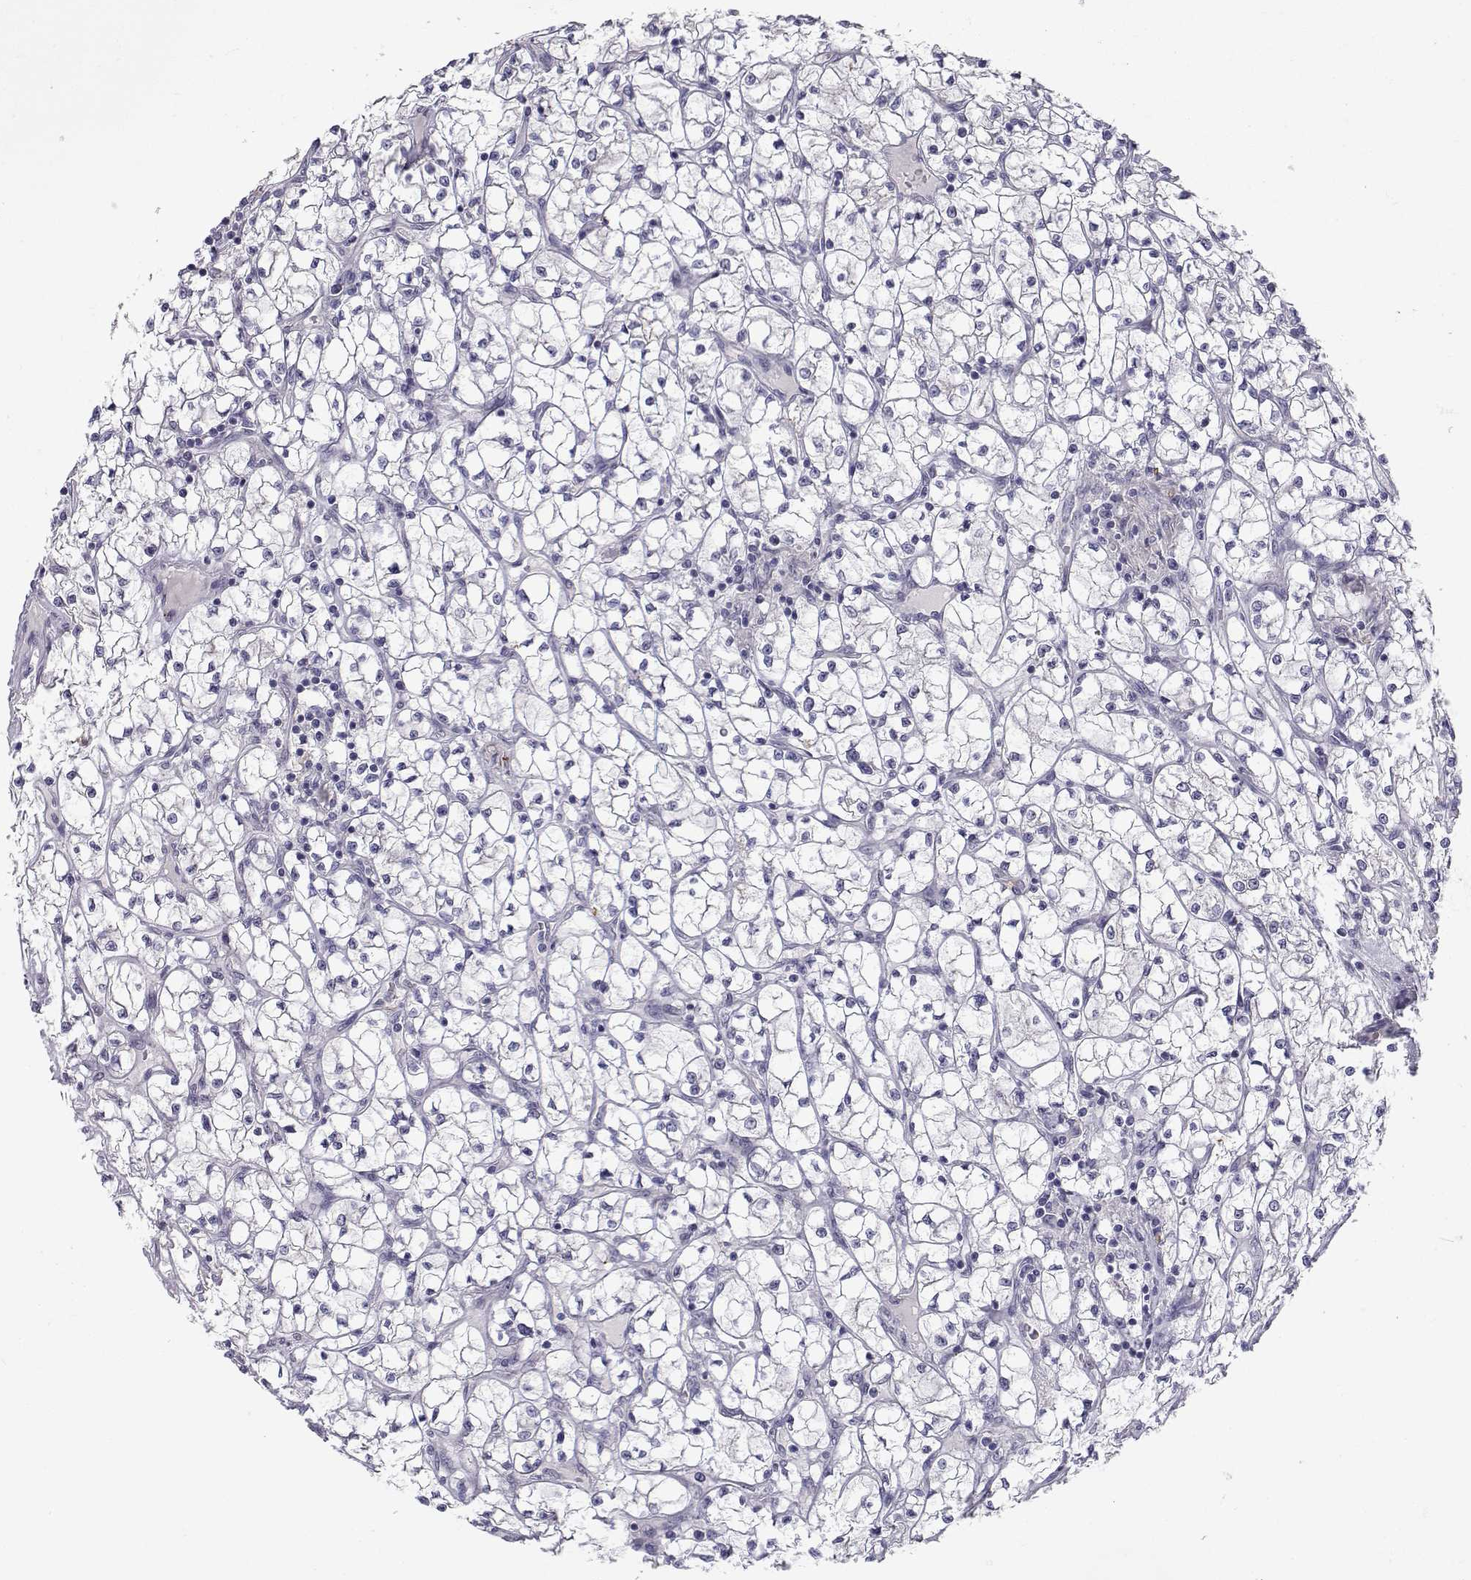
{"staining": {"intensity": "negative", "quantity": "none", "location": "none"}, "tissue": "renal cancer", "cell_type": "Tumor cells", "image_type": "cancer", "snomed": [{"axis": "morphology", "description": "Adenocarcinoma, NOS"}, {"axis": "topography", "description": "Kidney"}], "caption": "Renal adenocarcinoma stained for a protein using immunohistochemistry (IHC) demonstrates no positivity tumor cells.", "gene": "SLC6A3", "patient": {"sex": "female", "age": 64}}